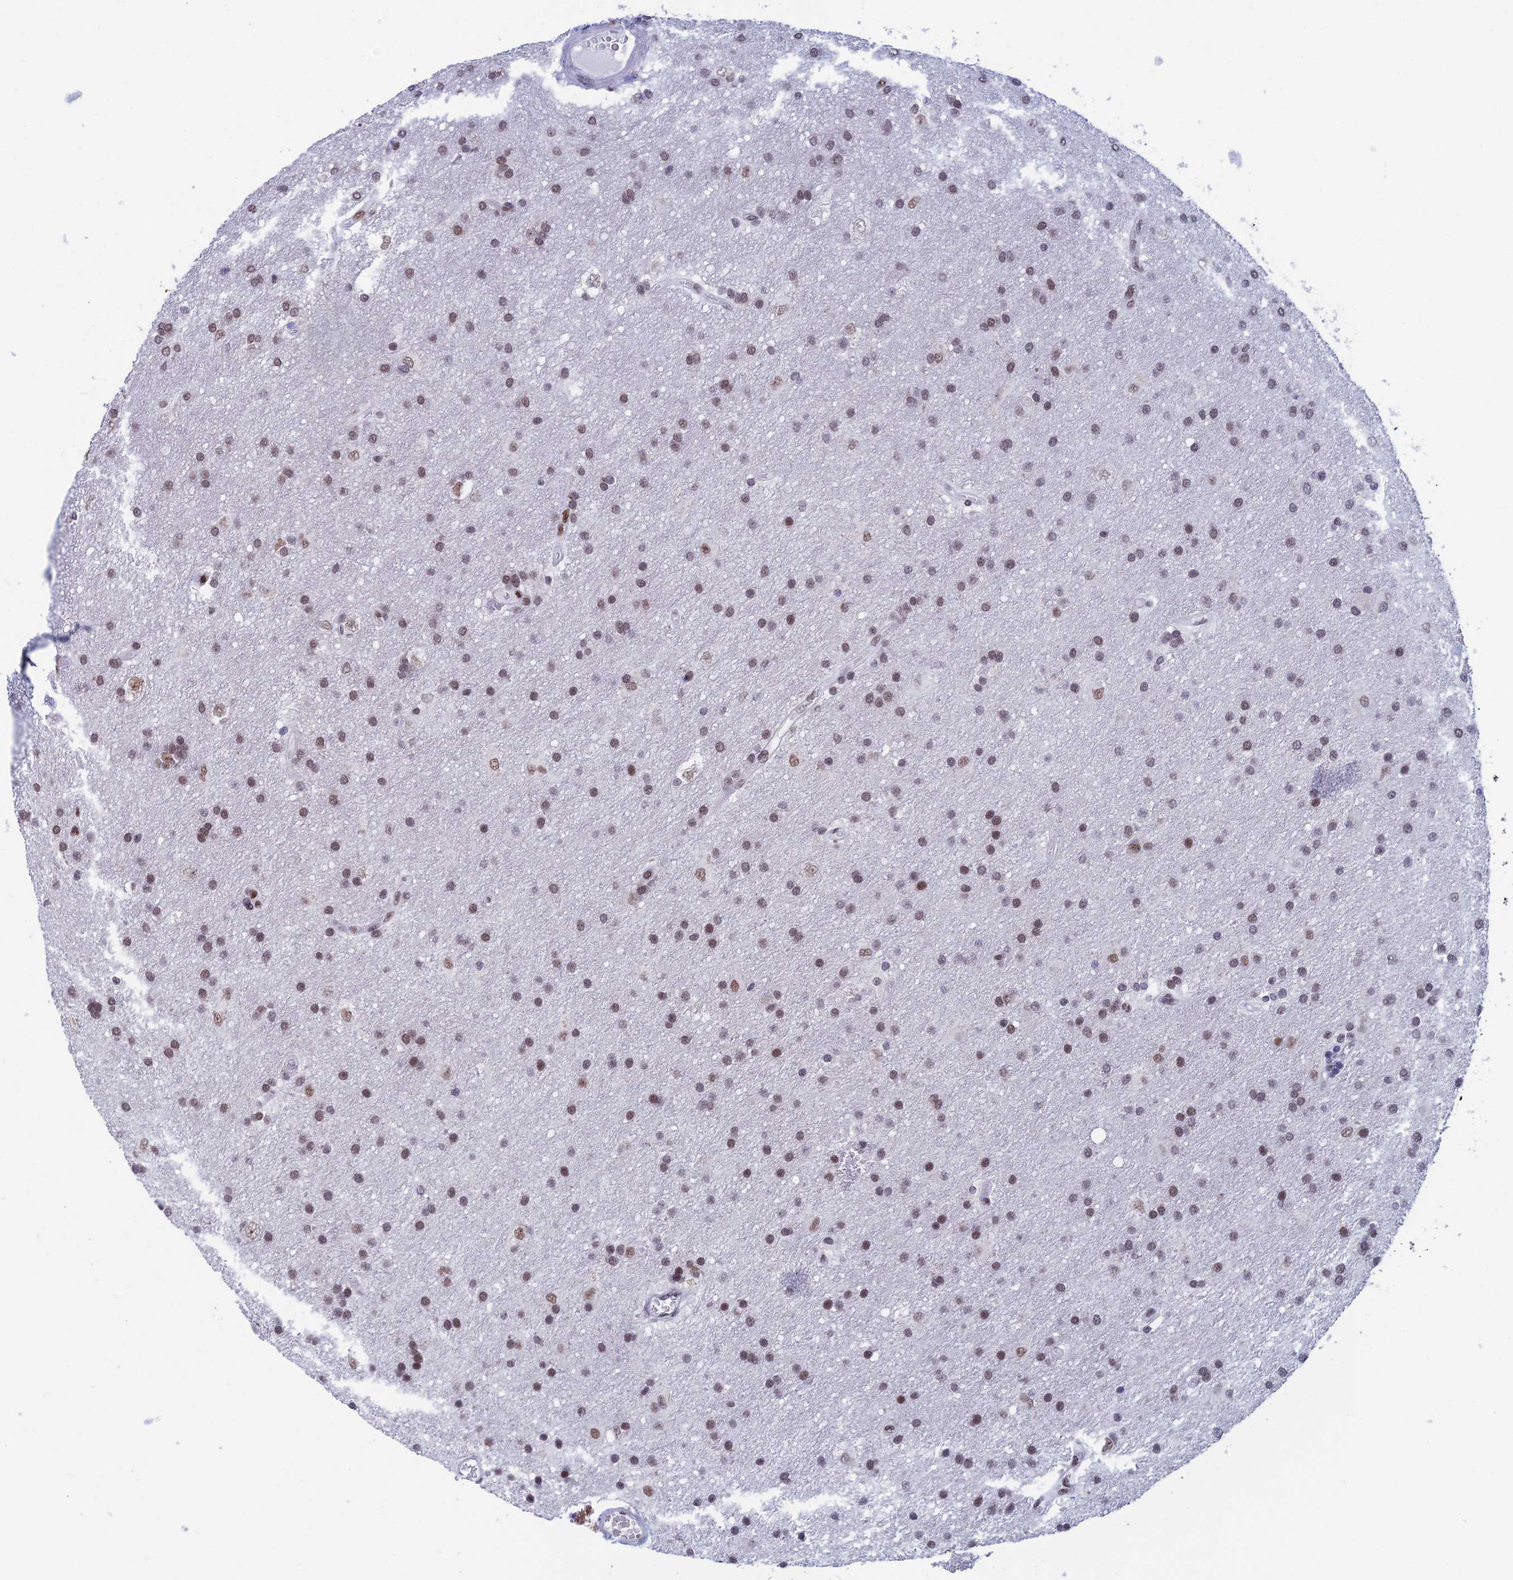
{"staining": {"intensity": "moderate", "quantity": ">75%", "location": "nuclear"}, "tissue": "glioma", "cell_type": "Tumor cells", "image_type": "cancer", "snomed": [{"axis": "morphology", "description": "Glioma, malignant, Low grade"}, {"axis": "topography", "description": "Brain"}], "caption": "A micrograph of human malignant glioma (low-grade) stained for a protein demonstrates moderate nuclear brown staining in tumor cells.", "gene": "NABP2", "patient": {"sex": "male", "age": 66}}